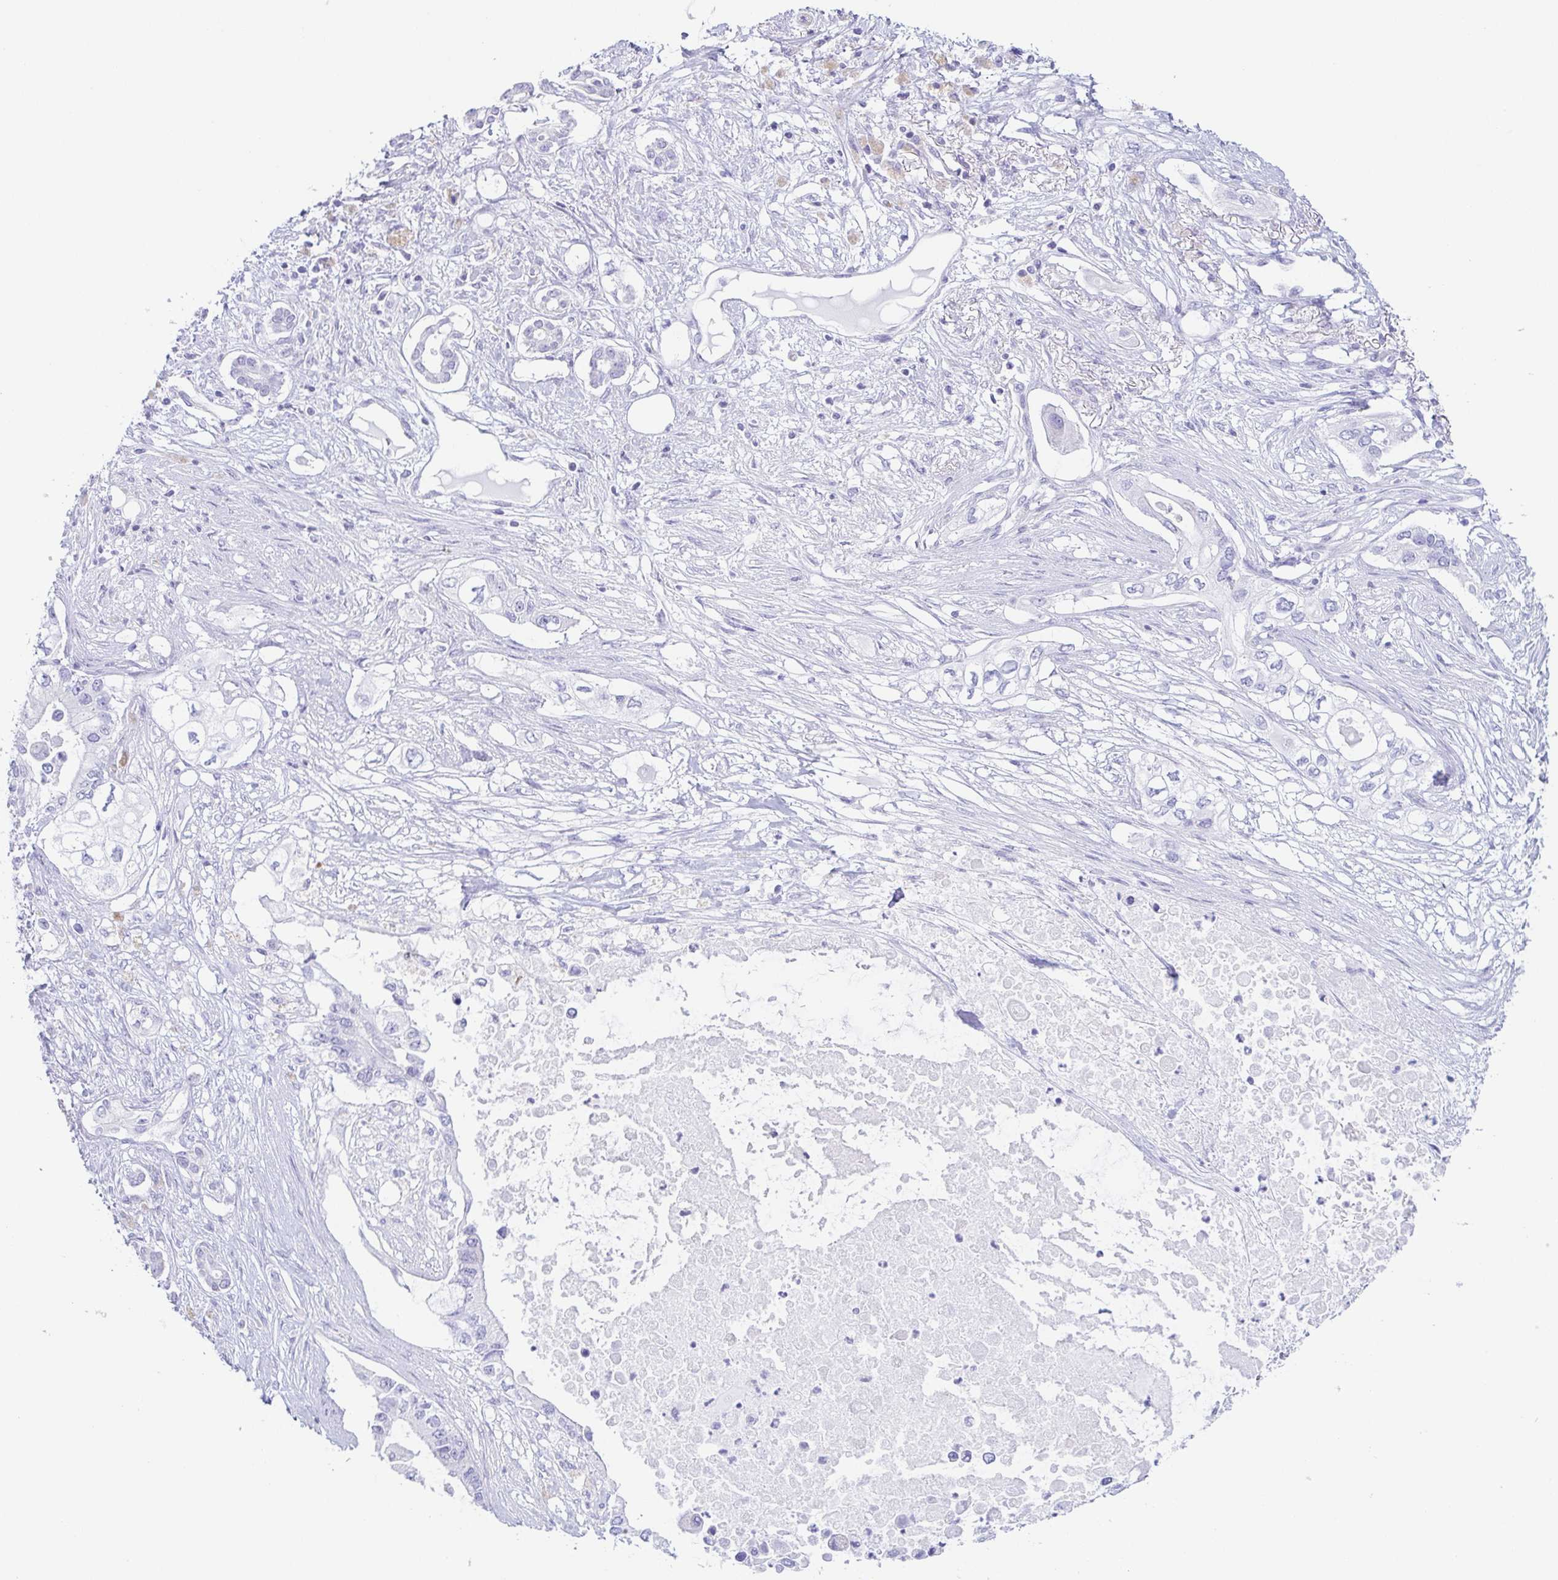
{"staining": {"intensity": "negative", "quantity": "none", "location": "none"}, "tissue": "pancreatic cancer", "cell_type": "Tumor cells", "image_type": "cancer", "snomed": [{"axis": "morphology", "description": "Adenocarcinoma, NOS"}, {"axis": "topography", "description": "Pancreas"}], "caption": "Pancreatic adenocarcinoma was stained to show a protein in brown. There is no significant expression in tumor cells.", "gene": "PRR27", "patient": {"sex": "female", "age": 63}}